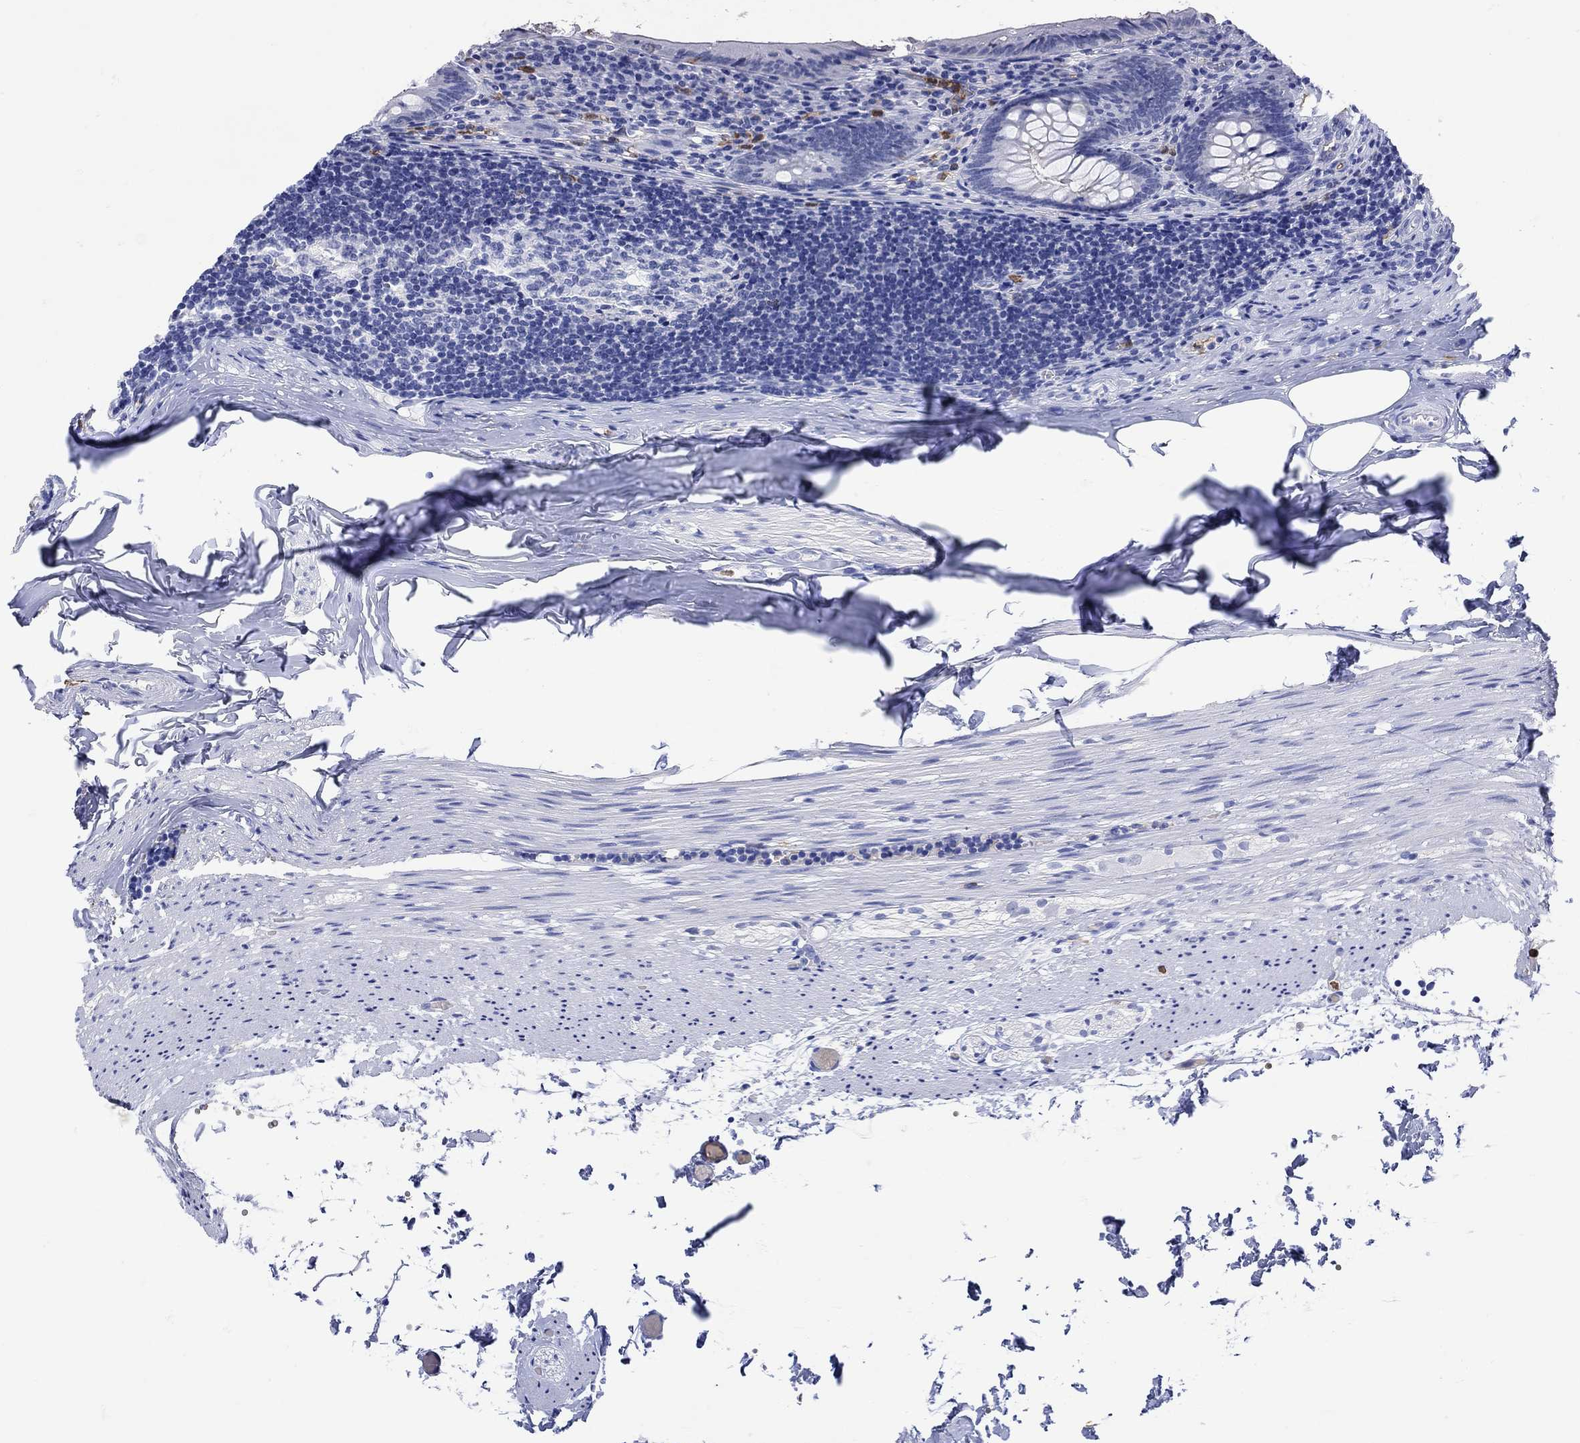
{"staining": {"intensity": "negative", "quantity": "none", "location": "none"}, "tissue": "appendix", "cell_type": "Glandular cells", "image_type": "normal", "snomed": [{"axis": "morphology", "description": "Normal tissue, NOS"}, {"axis": "topography", "description": "Appendix"}], "caption": "Image shows no protein positivity in glandular cells of unremarkable appendix.", "gene": "LINGO3", "patient": {"sex": "female", "age": 23}}